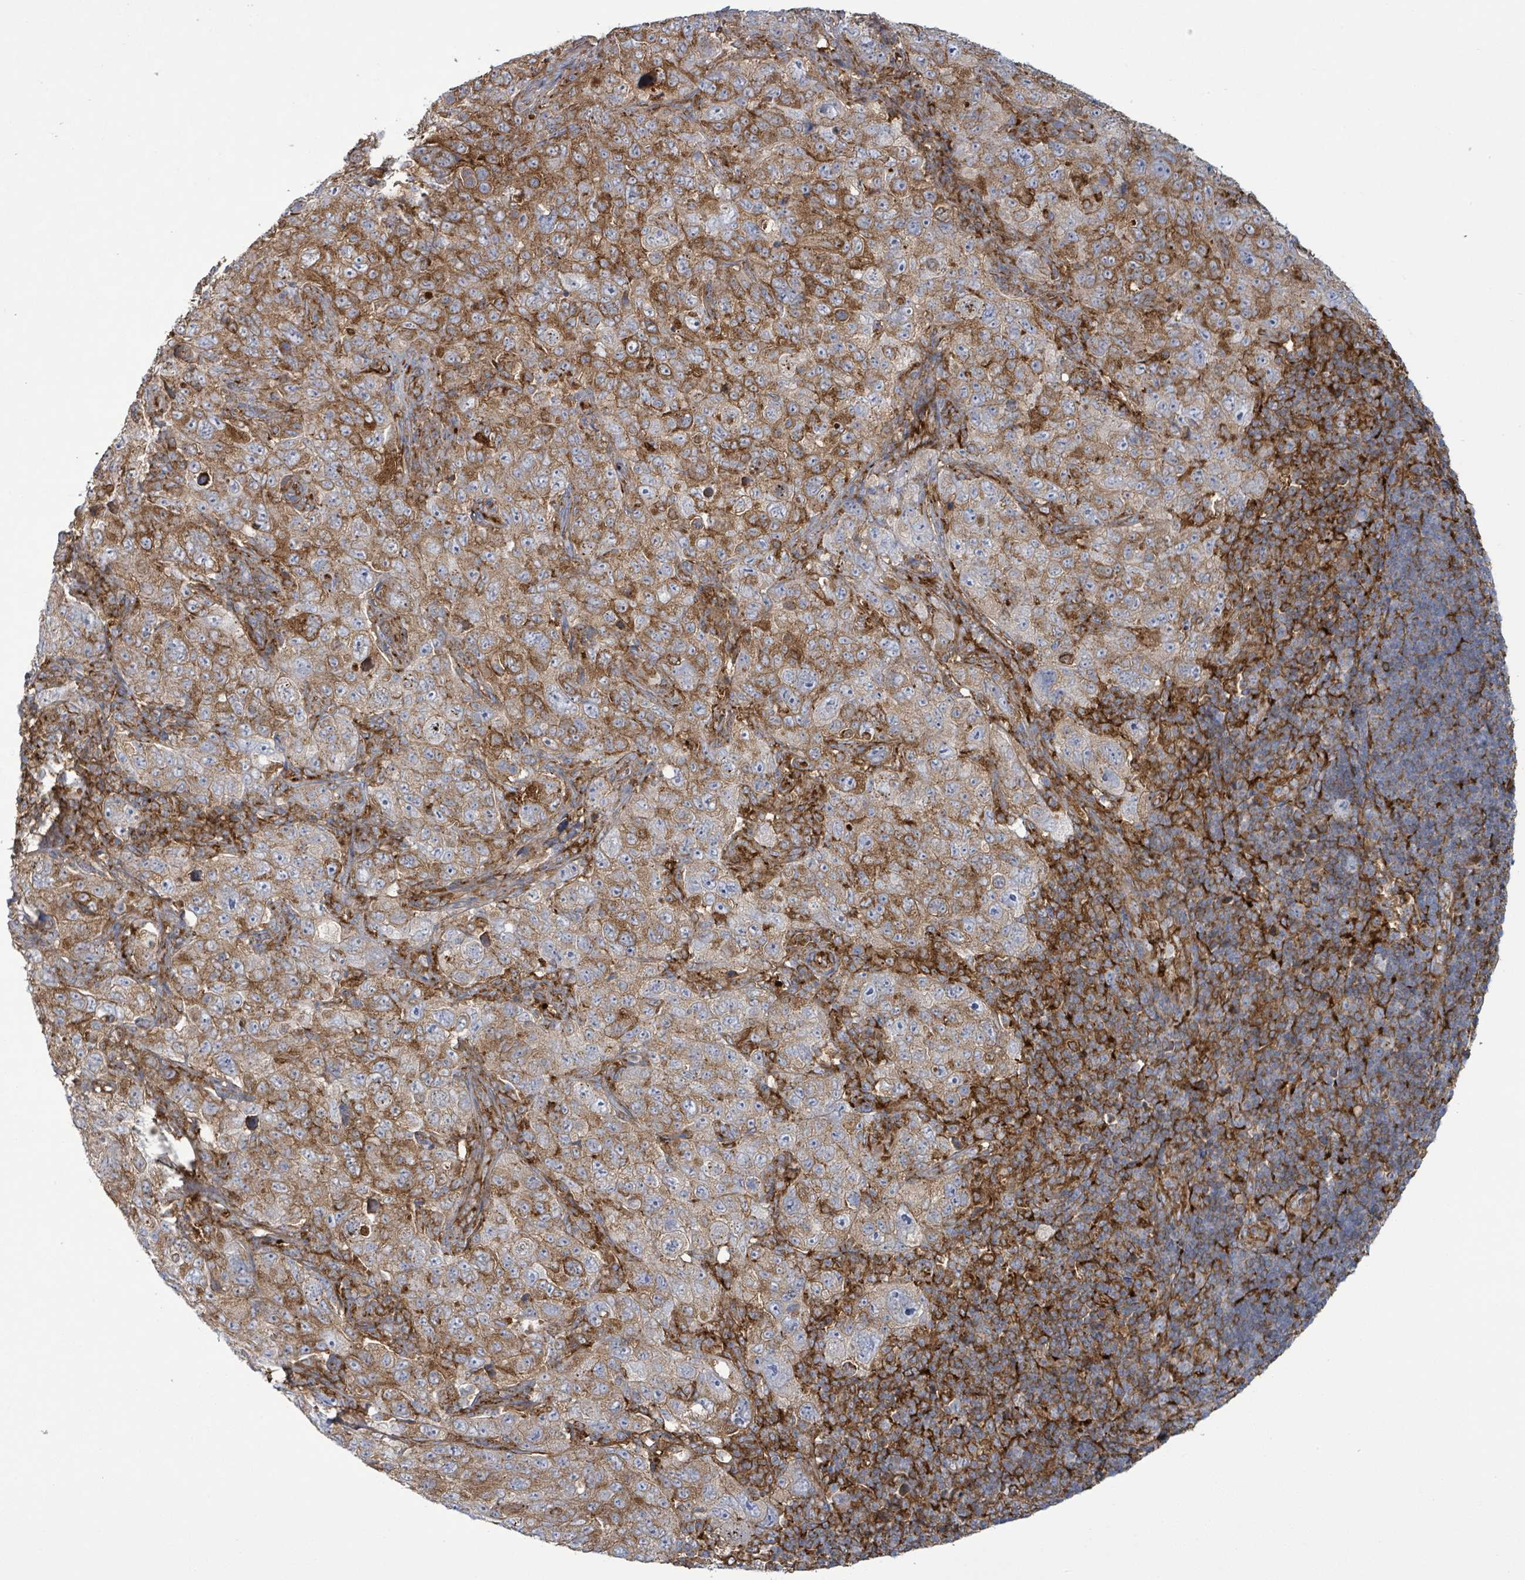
{"staining": {"intensity": "moderate", "quantity": ">75%", "location": "cytoplasmic/membranous"}, "tissue": "pancreatic cancer", "cell_type": "Tumor cells", "image_type": "cancer", "snomed": [{"axis": "morphology", "description": "Adenocarcinoma, NOS"}, {"axis": "topography", "description": "Pancreas"}], "caption": "Protein analysis of pancreatic cancer tissue displays moderate cytoplasmic/membranous staining in about >75% of tumor cells. The staining was performed using DAB (3,3'-diaminobenzidine), with brown indicating positive protein expression. Nuclei are stained blue with hematoxylin.", "gene": "EGFL7", "patient": {"sex": "male", "age": 68}}